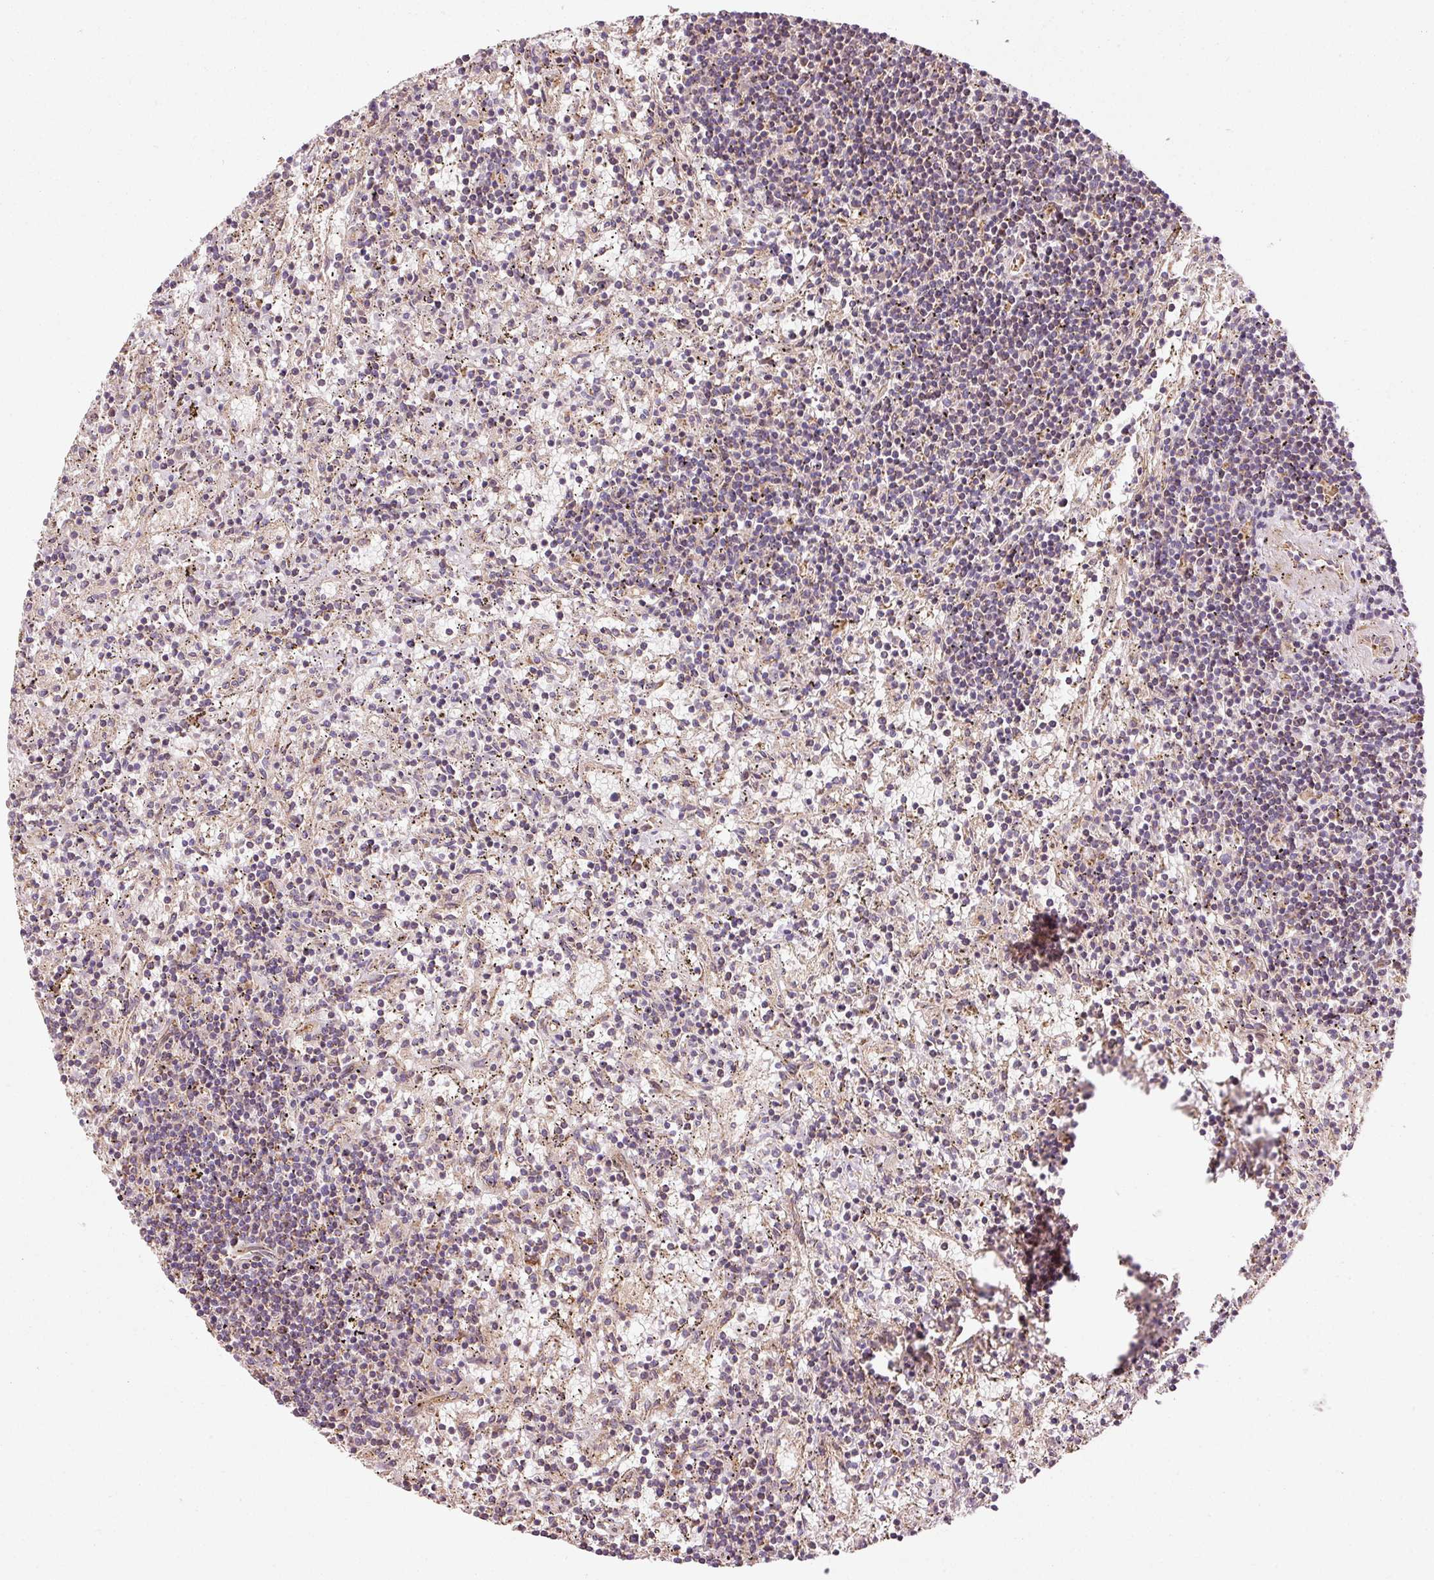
{"staining": {"intensity": "weak", "quantity": "25%-75%", "location": "cytoplasmic/membranous"}, "tissue": "lymphoma", "cell_type": "Tumor cells", "image_type": "cancer", "snomed": [{"axis": "morphology", "description": "Malignant lymphoma, non-Hodgkin's type, Low grade"}, {"axis": "topography", "description": "Spleen"}], "caption": "Low-grade malignant lymphoma, non-Hodgkin's type stained with a protein marker displays weak staining in tumor cells.", "gene": "ISCU", "patient": {"sex": "male", "age": 76}}